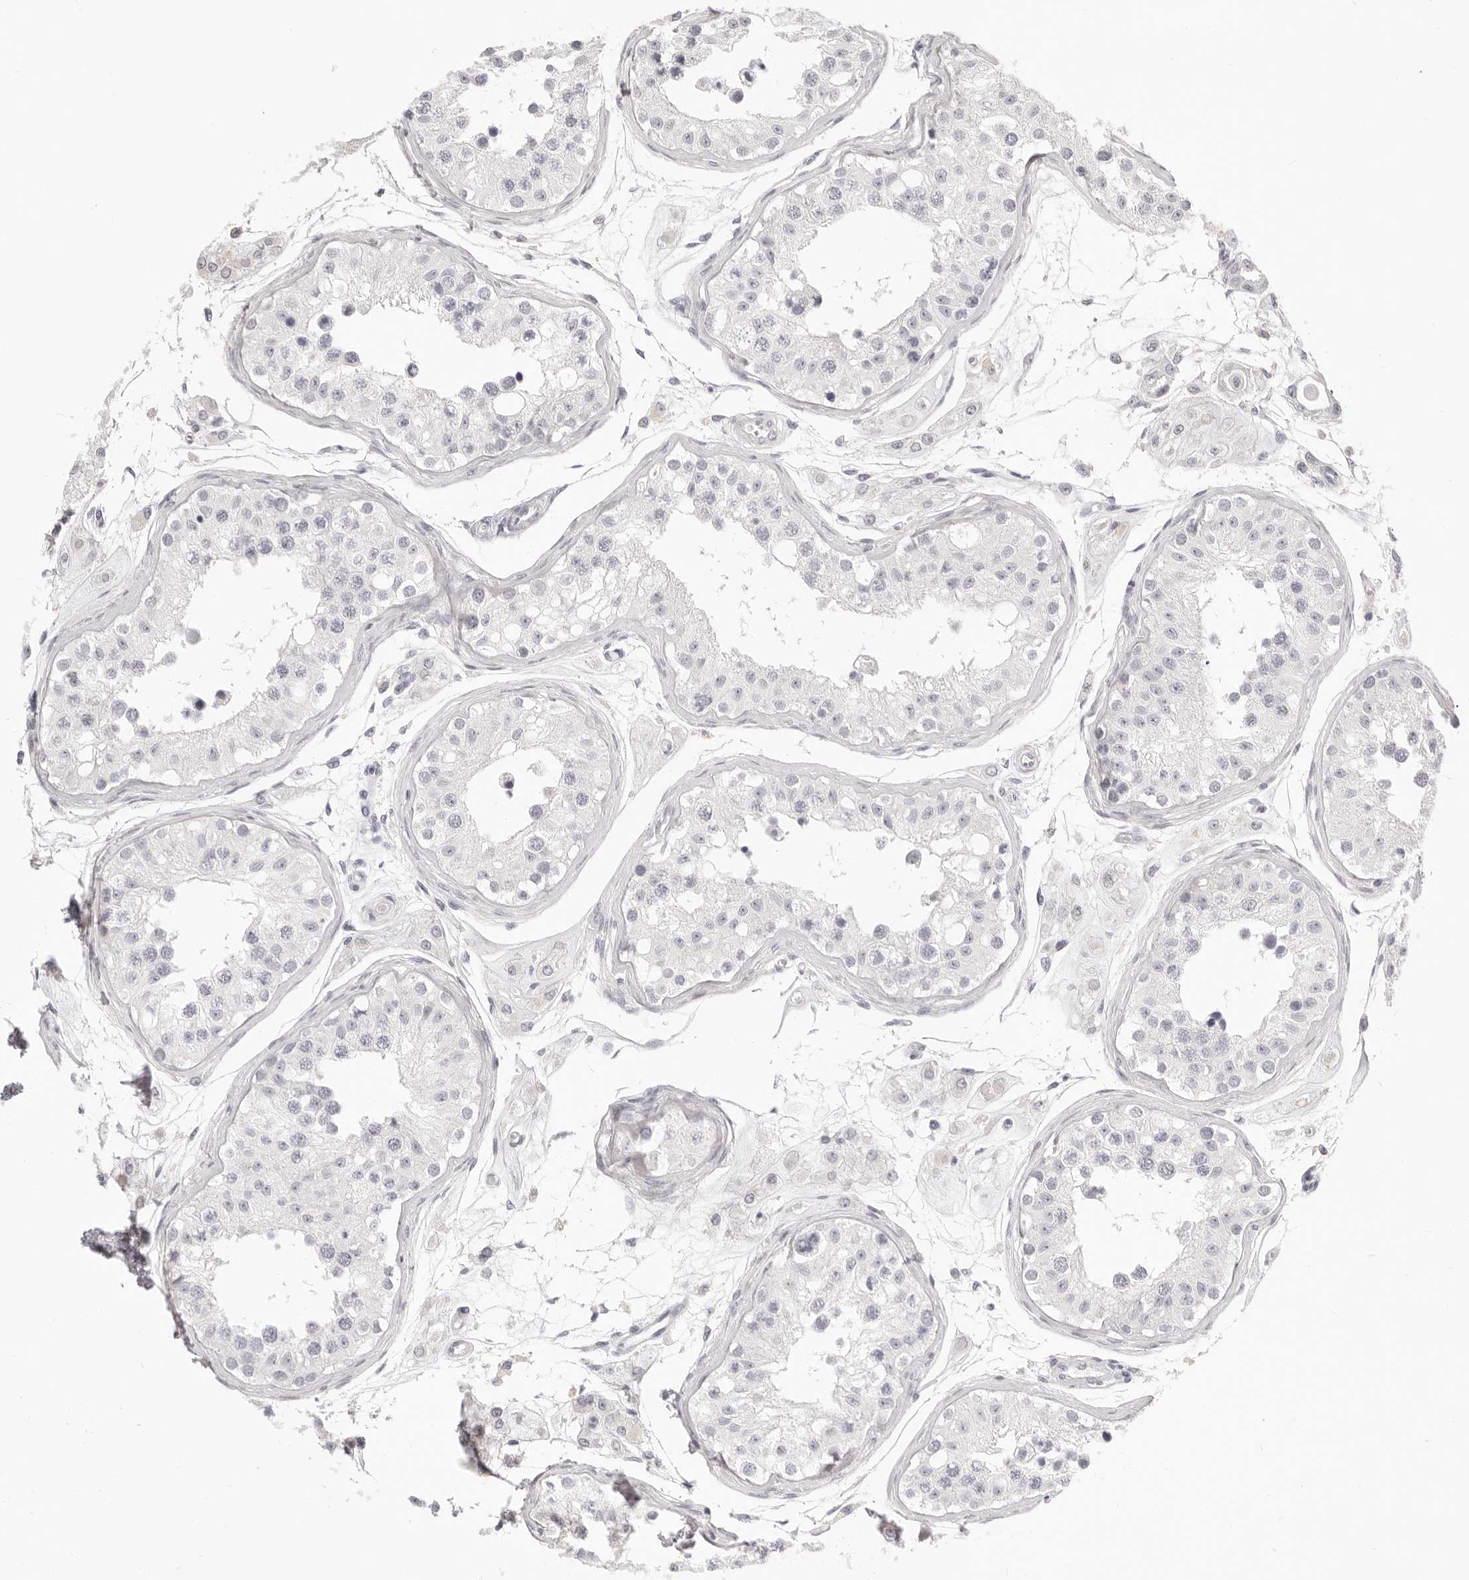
{"staining": {"intensity": "negative", "quantity": "none", "location": "none"}, "tissue": "testis", "cell_type": "Cells in seminiferous ducts", "image_type": "normal", "snomed": [{"axis": "morphology", "description": "Normal tissue, NOS"}, {"axis": "morphology", "description": "Adenocarcinoma, metastatic, NOS"}, {"axis": "topography", "description": "Testis"}], "caption": "This histopathology image is of normal testis stained with immunohistochemistry to label a protein in brown with the nuclei are counter-stained blue. There is no positivity in cells in seminiferous ducts. (Stains: DAB IHC with hematoxylin counter stain, Microscopy: brightfield microscopy at high magnification).", "gene": "FABP1", "patient": {"sex": "male", "age": 26}}